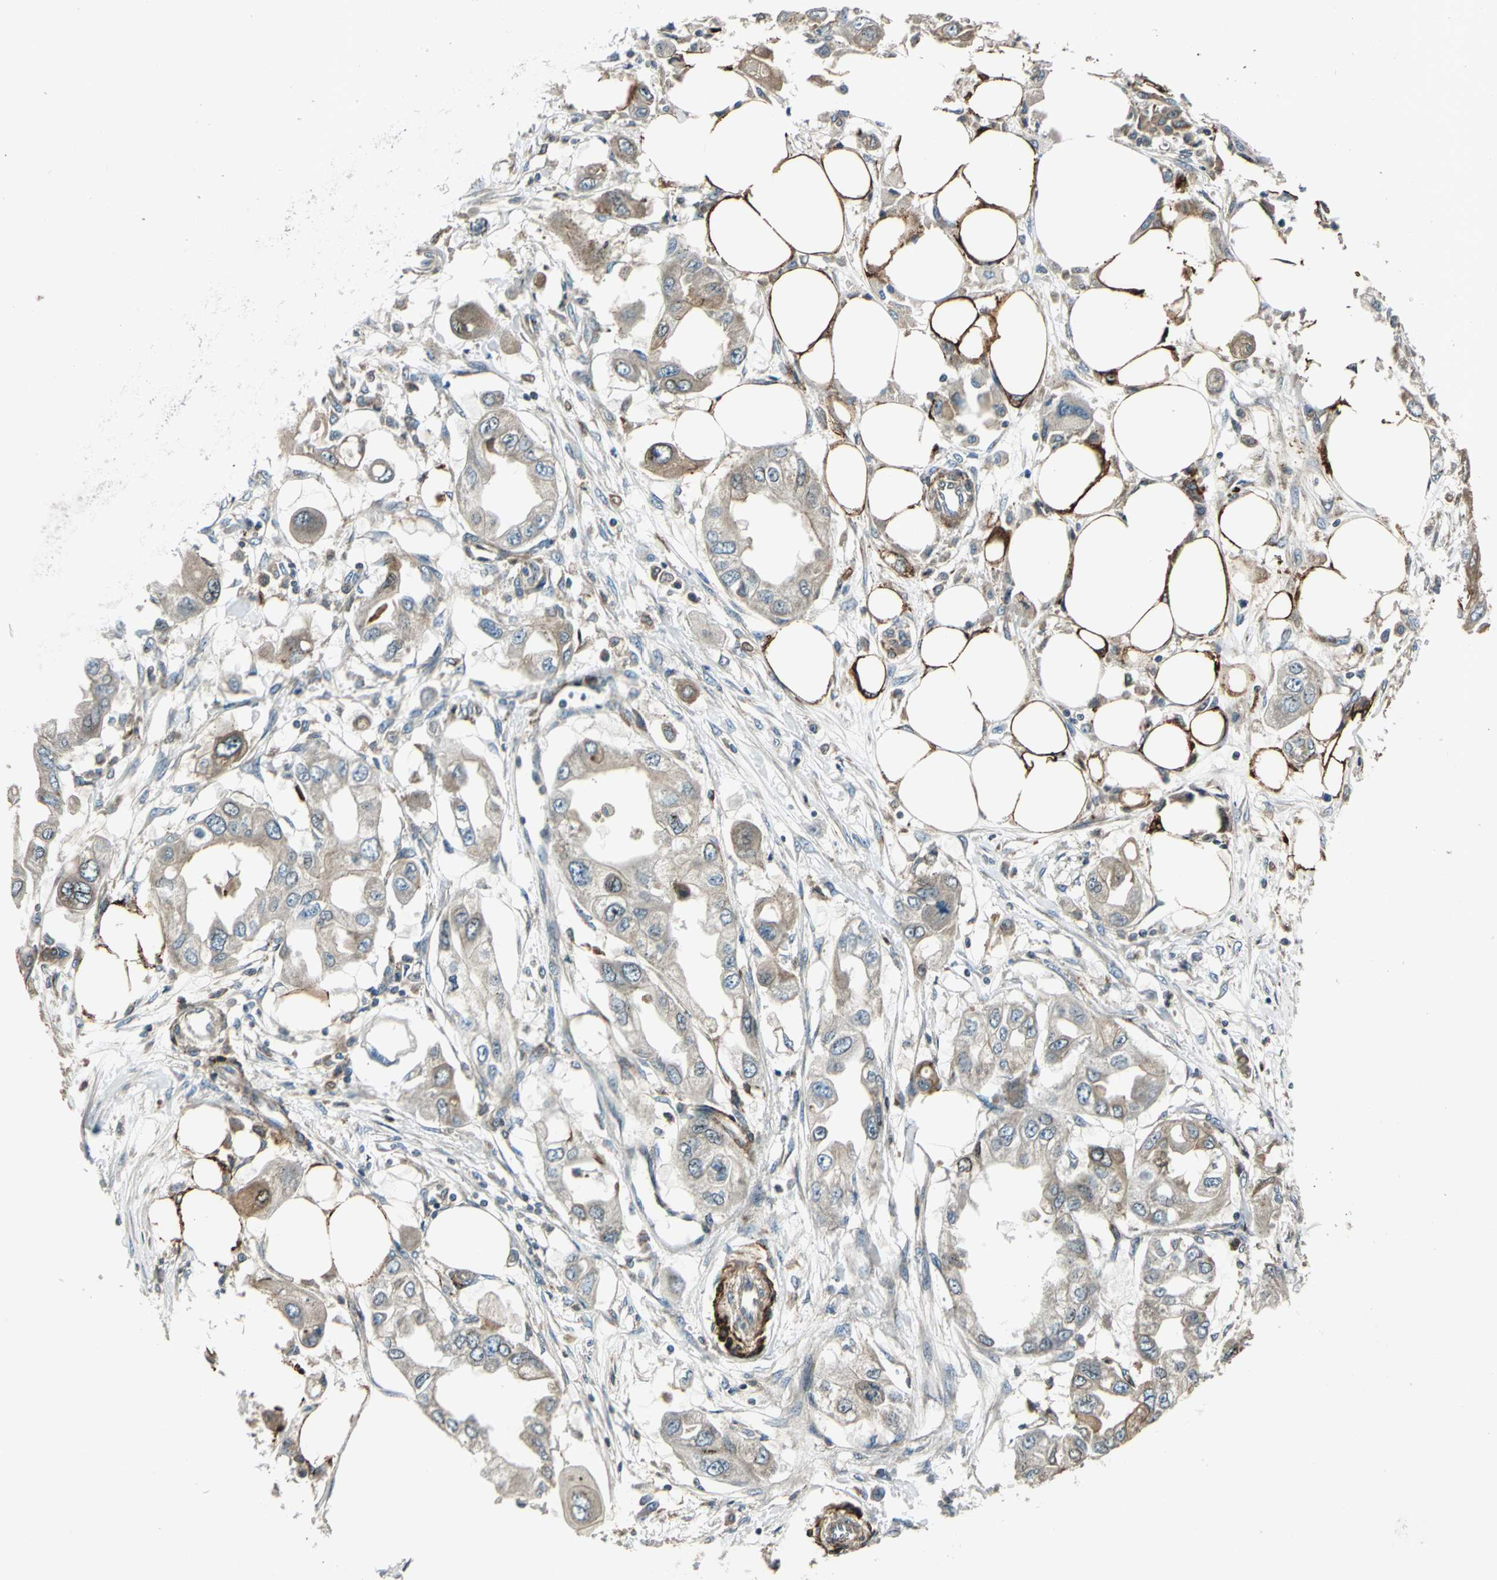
{"staining": {"intensity": "moderate", "quantity": "25%-75%", "location": "cytoplasmic/membranous"}, "tissue": "endometrial cancer", "cell_type": "Tumor cells", "image_type": "cancer", "snomed": [{"axis": "morphology", "description": "Adenocarcinoma, NOS"}, {"axis": "topography", "description": "Endometrium"}], "caption": "The histopathology image reveals immunohistochemical staining of endometrial cancer. There is moderate cytoplasmic/membranous expression is present in approximately 25%-75% of tumor cells.", "gene": "HTATIP2", "patient": {"sex": "female", "age": 67}}